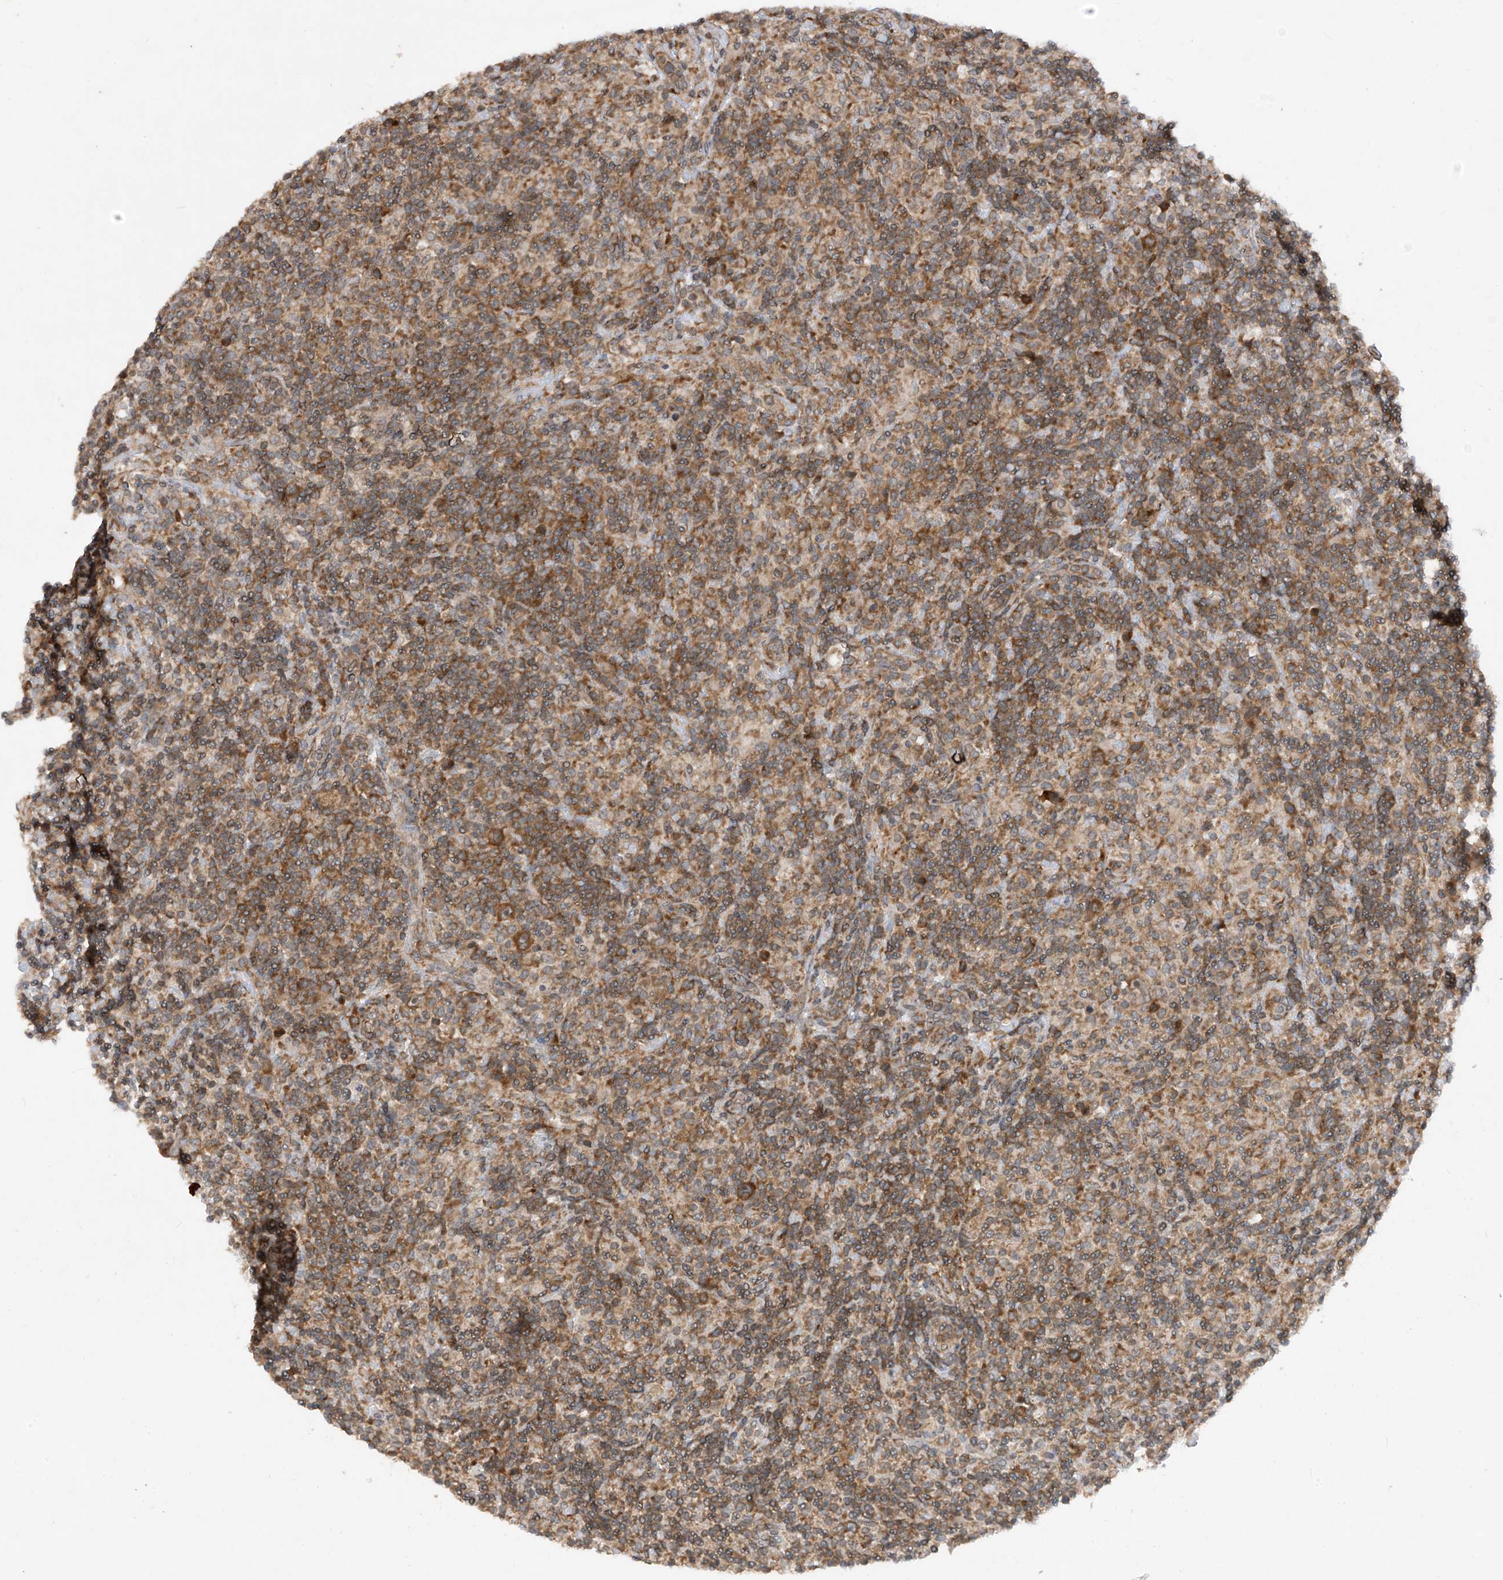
{"staining": {"intensity": "moderate", "quantity": ">75%", "location": "cytoplasmic/membranous"}, "tissue": "lymphoma", "cell_type": "Tumor cells", "image_type": "cancer", "snomed": [{"axis": "morphology", "description": "Hodgkin's disease, NOS"}, {"axis": "topography", "description": "Lymph node"}], "caption": "Hodgkin's disease was stained to show a protein in brown. There is medium levels of moderate cytoplasmic/membranous staining in approximately >75% of tumor cells. Using DAB (brown) and hematoxylin (blue) stains, captured at high magnification using brightfield microscopy.", "gene": "RPL34", "patient": {"sex": "male", "age": 70}}